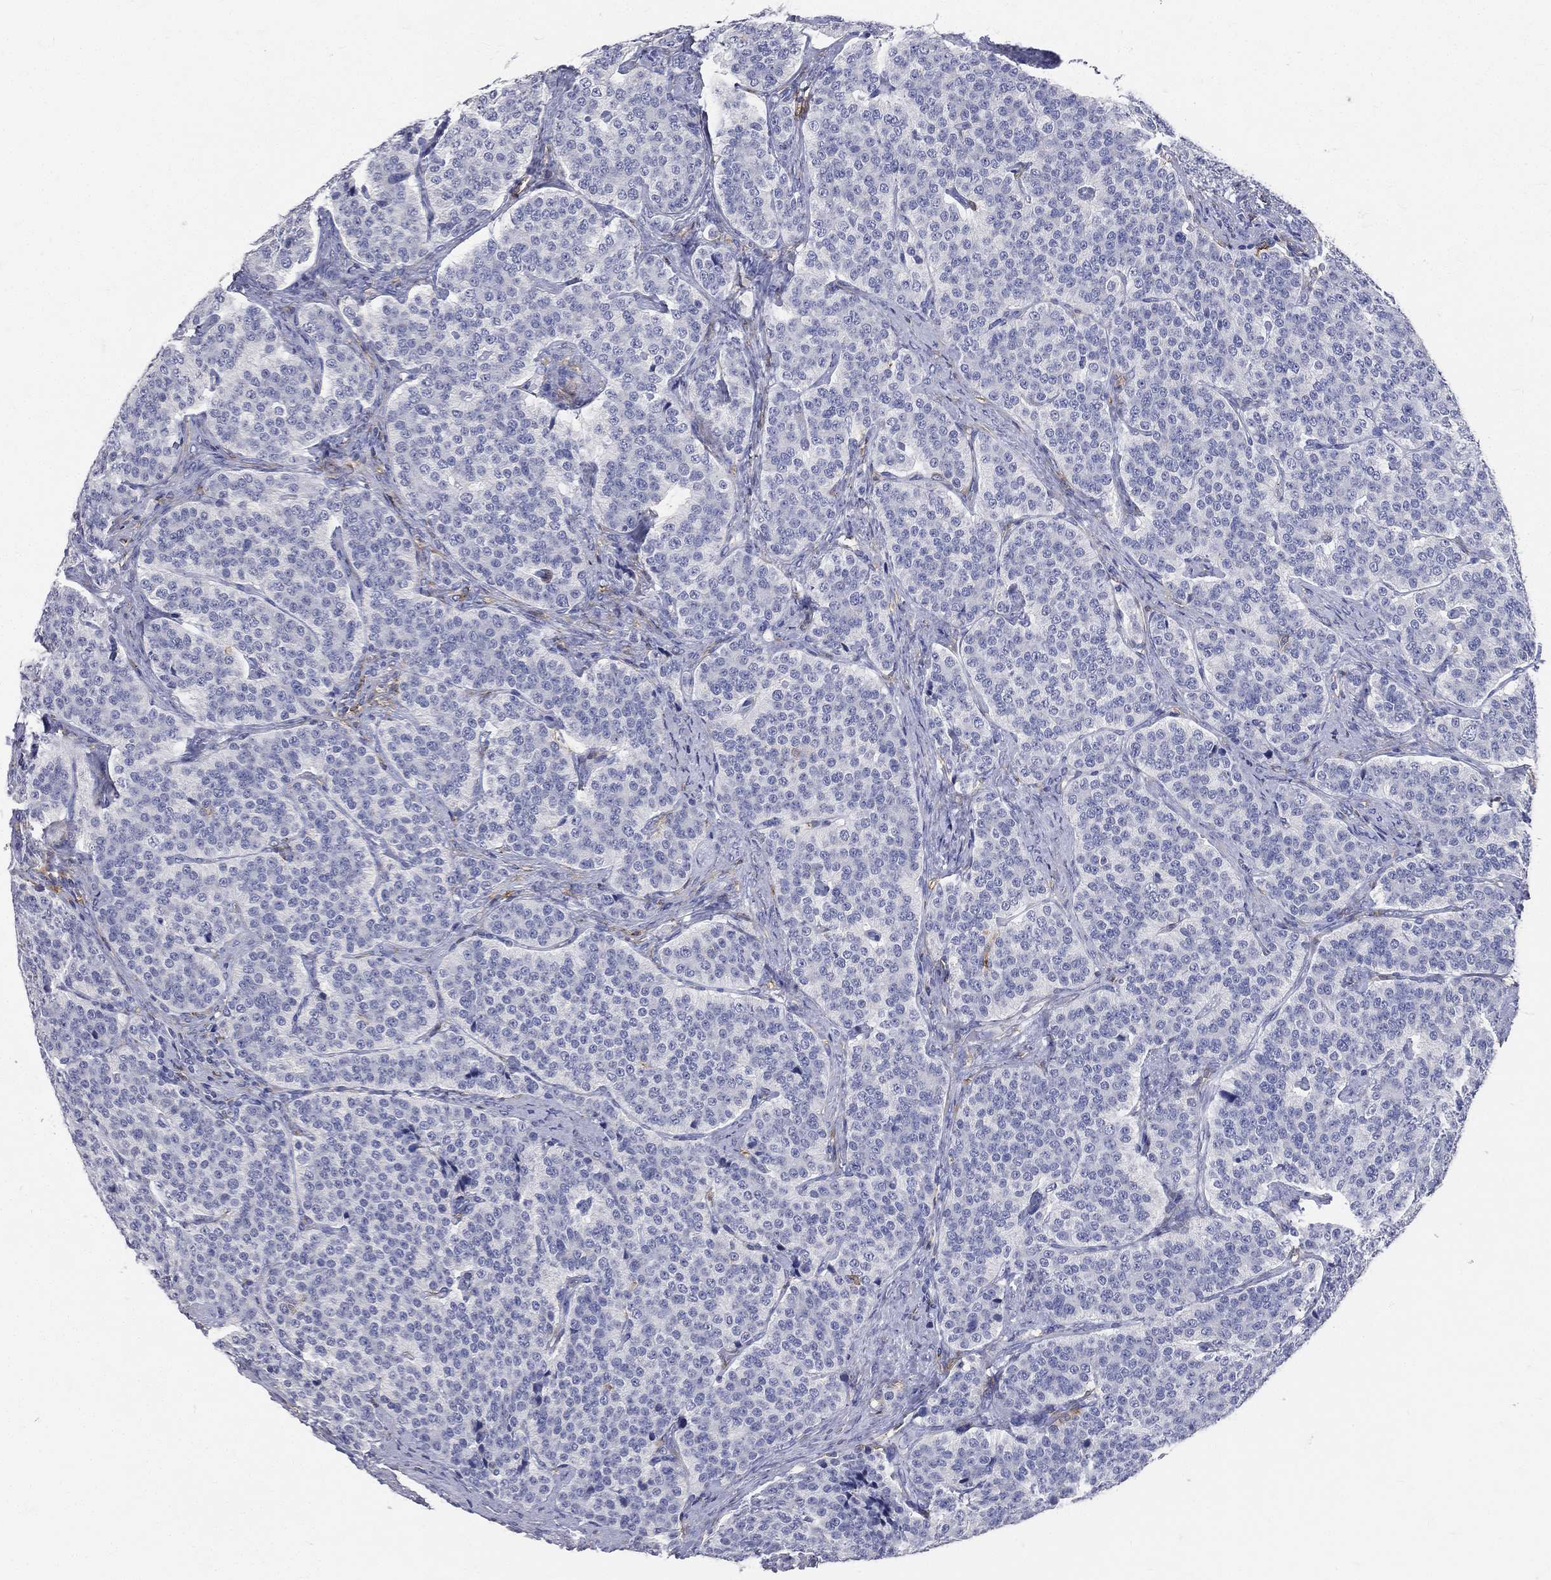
{"staining": {"intensity": "negative", "quantity": "none", "location": "none"}, "tissue": "carcinoid", "cell_type": "Tumor cells", "image_type": "cancer", "snomed": [{"axis": "morphology", "description": "Carcinoid, malignant, NOS"}, {"axis": "topography", "description": "Small intestine"}], "caption": "Carcinoid (malignant) was stained to show a protein in brown. There is no significant expression in tumor cells.", "gene": "CD33", "patient": {"sex": "female", "age": 58}}